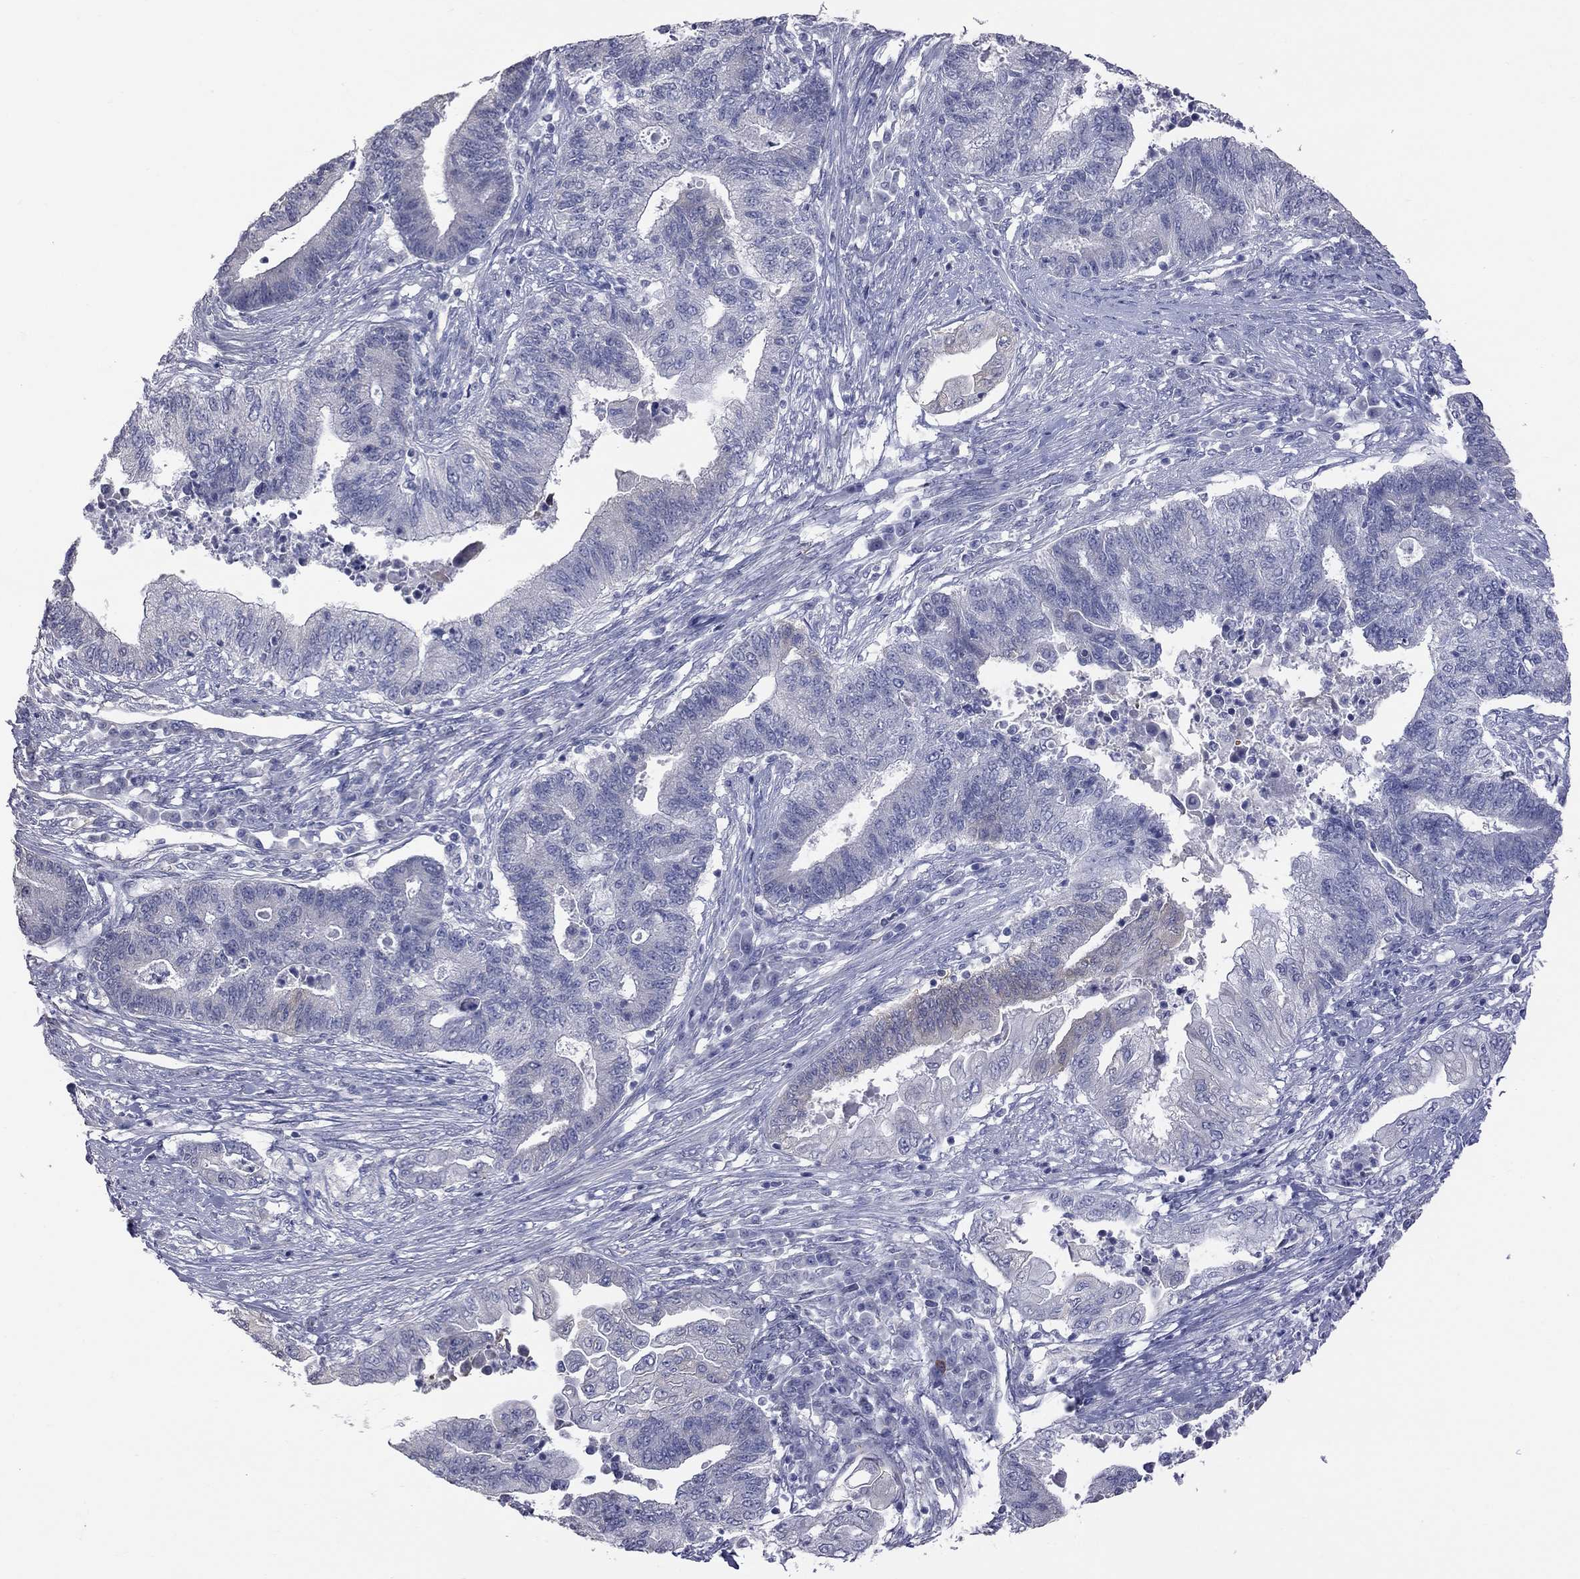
{"staining": {"intensity": "negative", "quantity": "none", "location": "none"}, "tissue": "endometrial cancer", "cell_type": "Tumor cells", "image_type": "cancer", "snomed": [{"axis": "morphology", "description": "Adenocarcinoma, NOS"}, {"axis": "topography", "description": "Uterus"}, {"axis": "topography", "description": "Endometrium"}], "caption": "The micrograph reveals no staining of tumor cells in endometrial cancer (adenocarcinoma). The staining is performed using DAB (3,3'-diaminobenzidine) brown chromogen with nuclei counter-stained in using hematoxylin.", "gene": "HYLS1", "patient": {"sex": "female", "age": 54}}